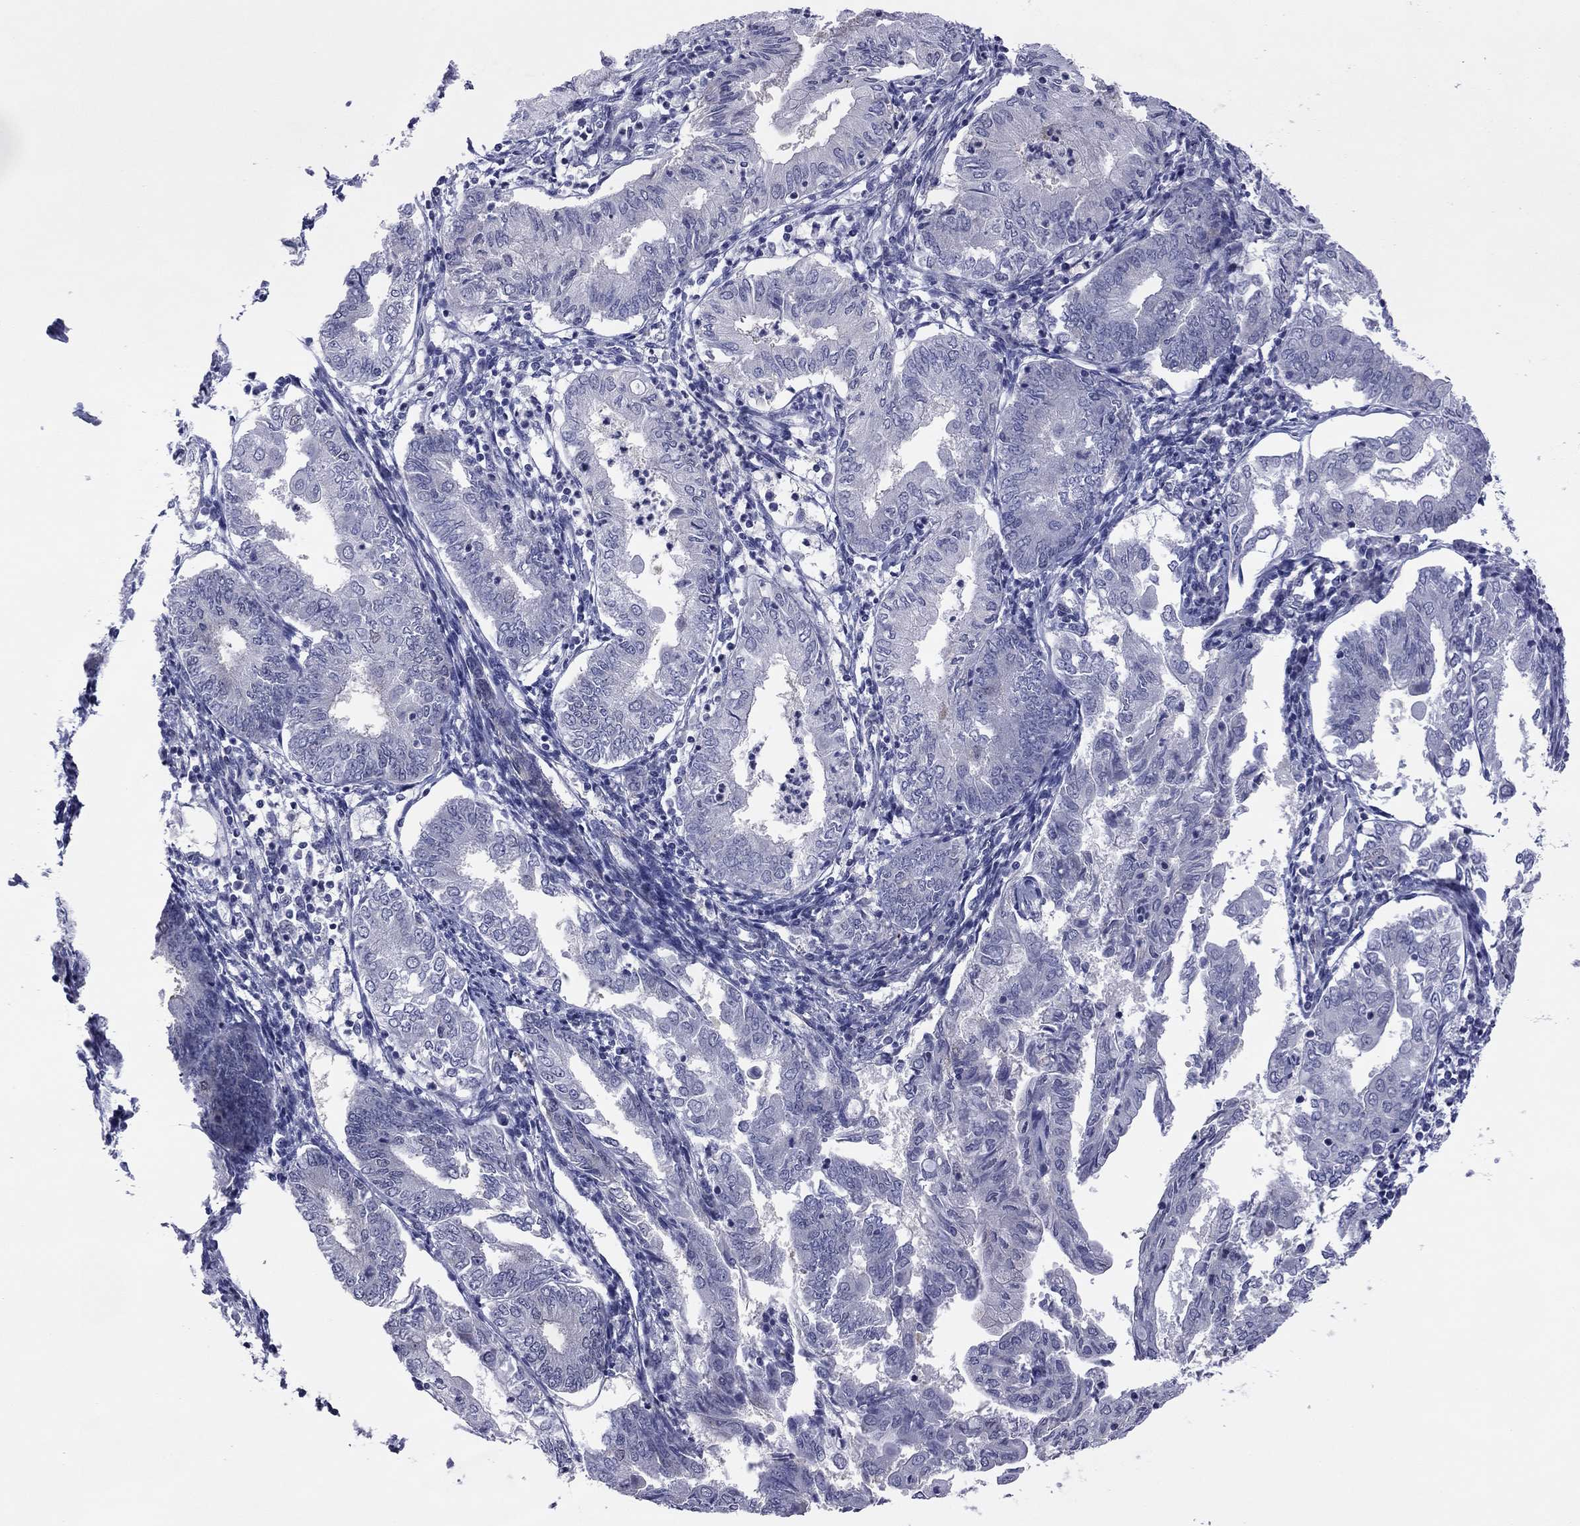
{"staining": {"intensity": "negative", "quantity": "none", "location": "none"}, "tissue": "endometrial cancer", "cell_type": "Tumor cells", "image_type": "cancer", "snomed": [{"axis": "morphology", "description": "Adenocarcinoma, NOS"}, {"axis": "topography", "description": "Endometrium"}], "caption": "Photomicrograph shows no significant protein positivity in tumor cells of endometrial cancer (adenocarcinoma).", "gene": "POU5F2", "patient": {"sex": "female", "age": 68}}